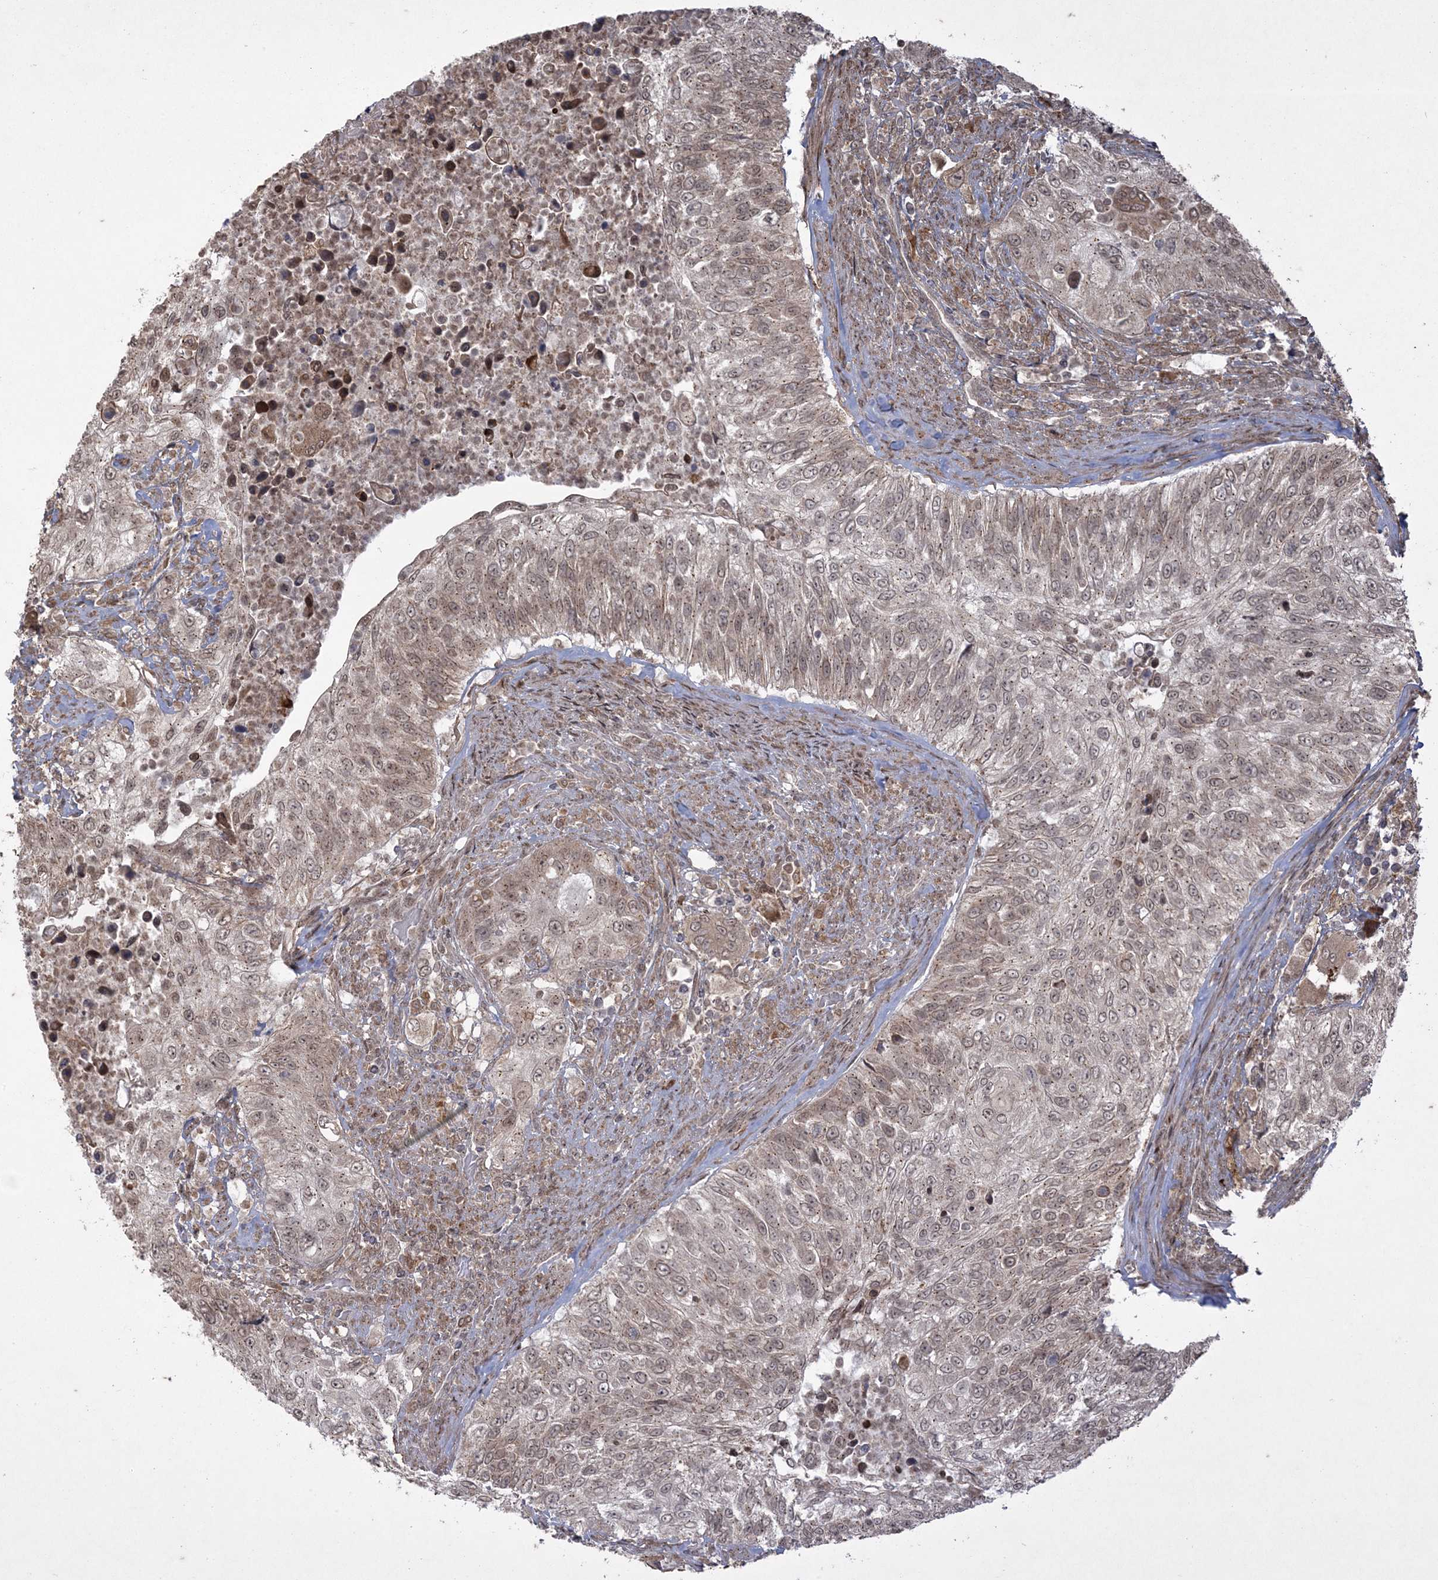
{"staining": {"intensity": "weak", "quantity": "25%-75%", "location": "cytoplasmic/membranous,nuclear"}, "tissue": "urothelial cancer", "cell_type": "Tumor cells", "image_type": "cancer", "snomed": [{"axis": "morphology", "description": "Urothelial carcinoma, High grade"}, {"axis": "topography", "description": "Urinary bladder"}], "caption": "This photomicrograph exhibits immunohistochemistry (IHC) staining of urothelial cancer, with low weak cytoplasmic/membranous and nuclear staining in approximately 25%-75% of tumor cells.", "gene": "RRAS", "patient": {"sex": "female", "age": 60}}